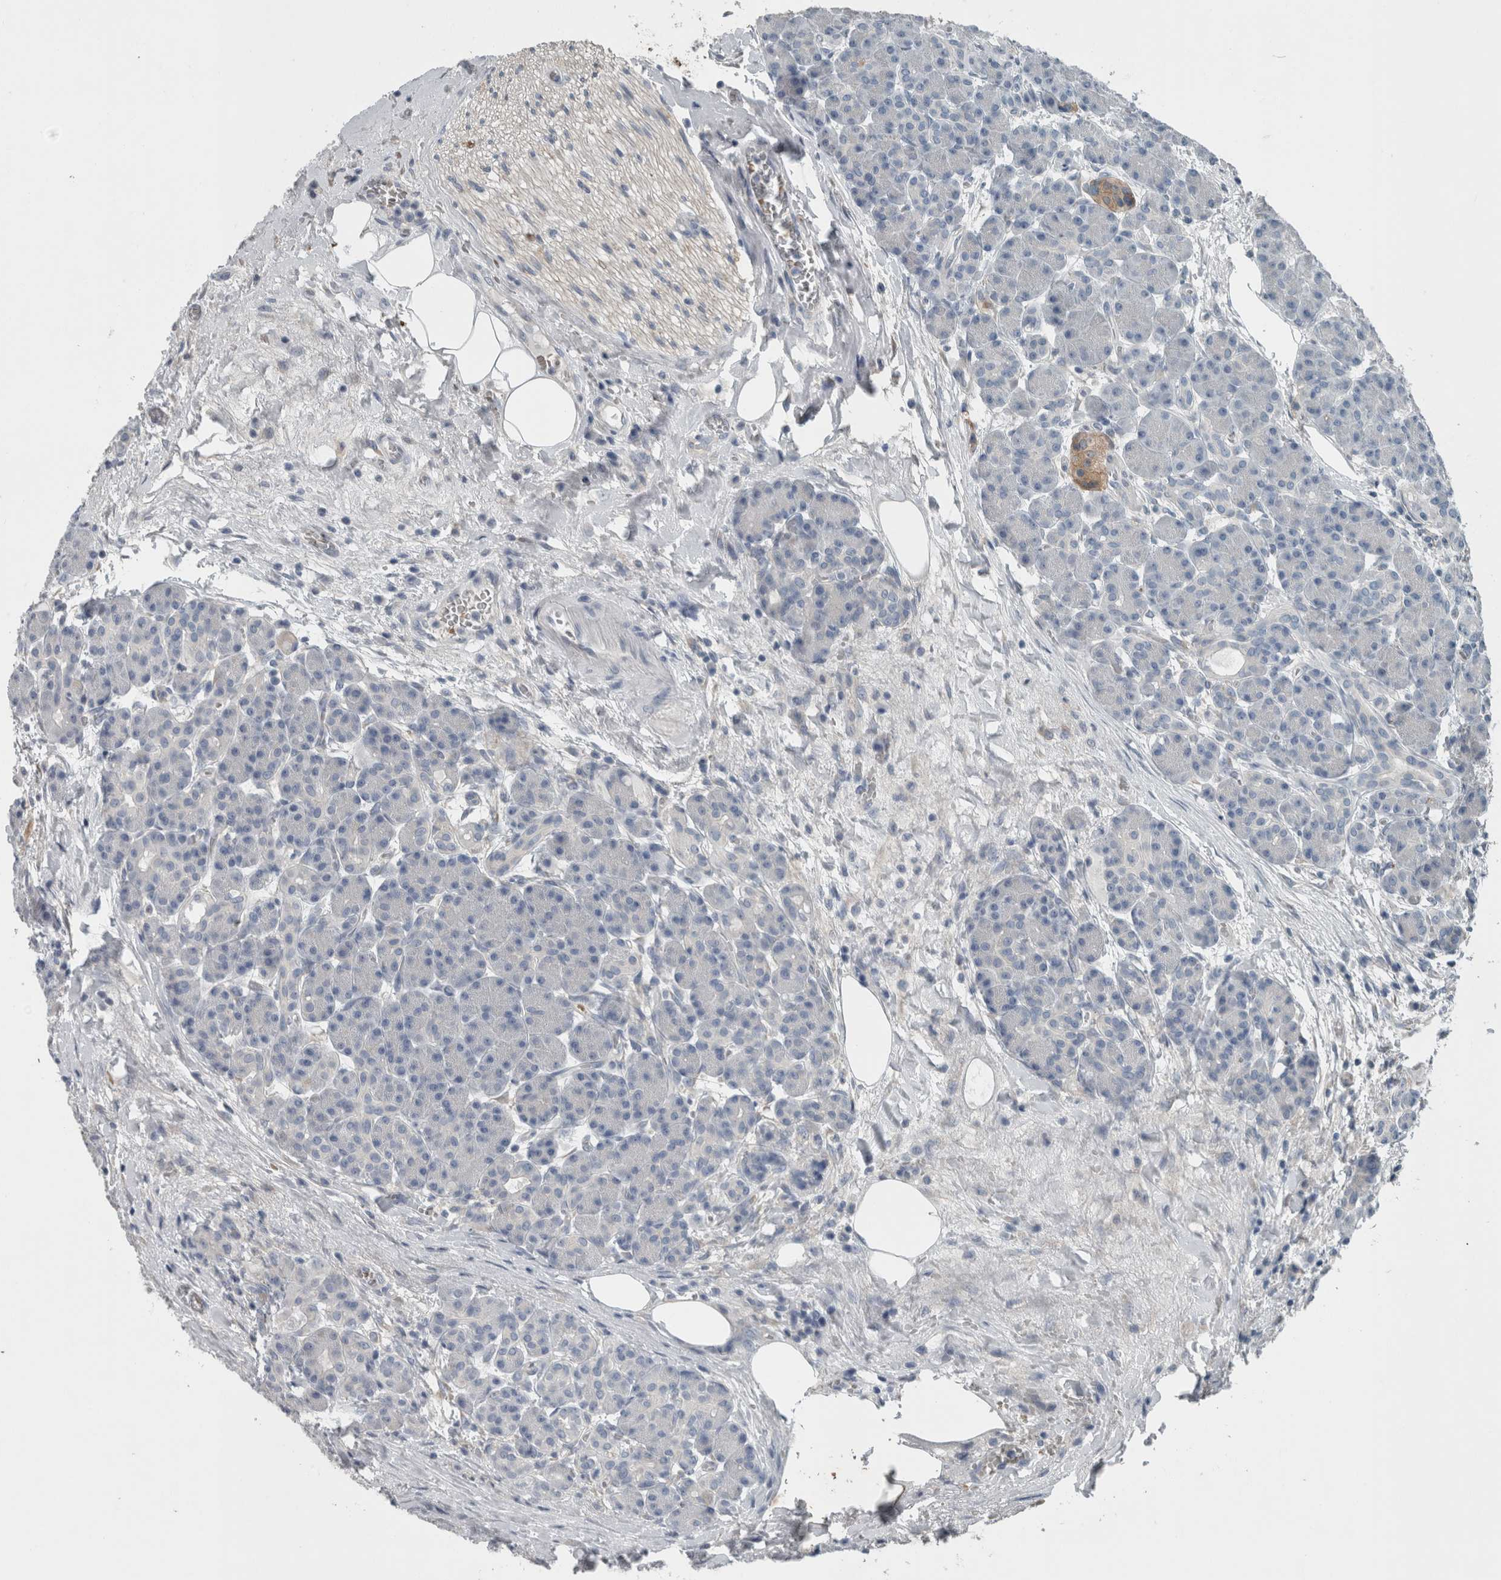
{"staining": {"intensity": "negative", "quantity": "none", "location": "none"}, "tissue": "pancreas", "cell_type": "Exocrine glandular cells", "image_type": "normal", "snomed": [{"axis": "morphology", "description": "Normal tissue, NOS"}, {"axis": "topography", "description": "Pancreas"}], "caption": "IHC micrograph of benign pancreas: pancreas stained with DAB exhibits no significant protein expression in exocrine glandular cells.", "gene": "SH3GL2", "patient": {"sex": "male", "age": 63}}